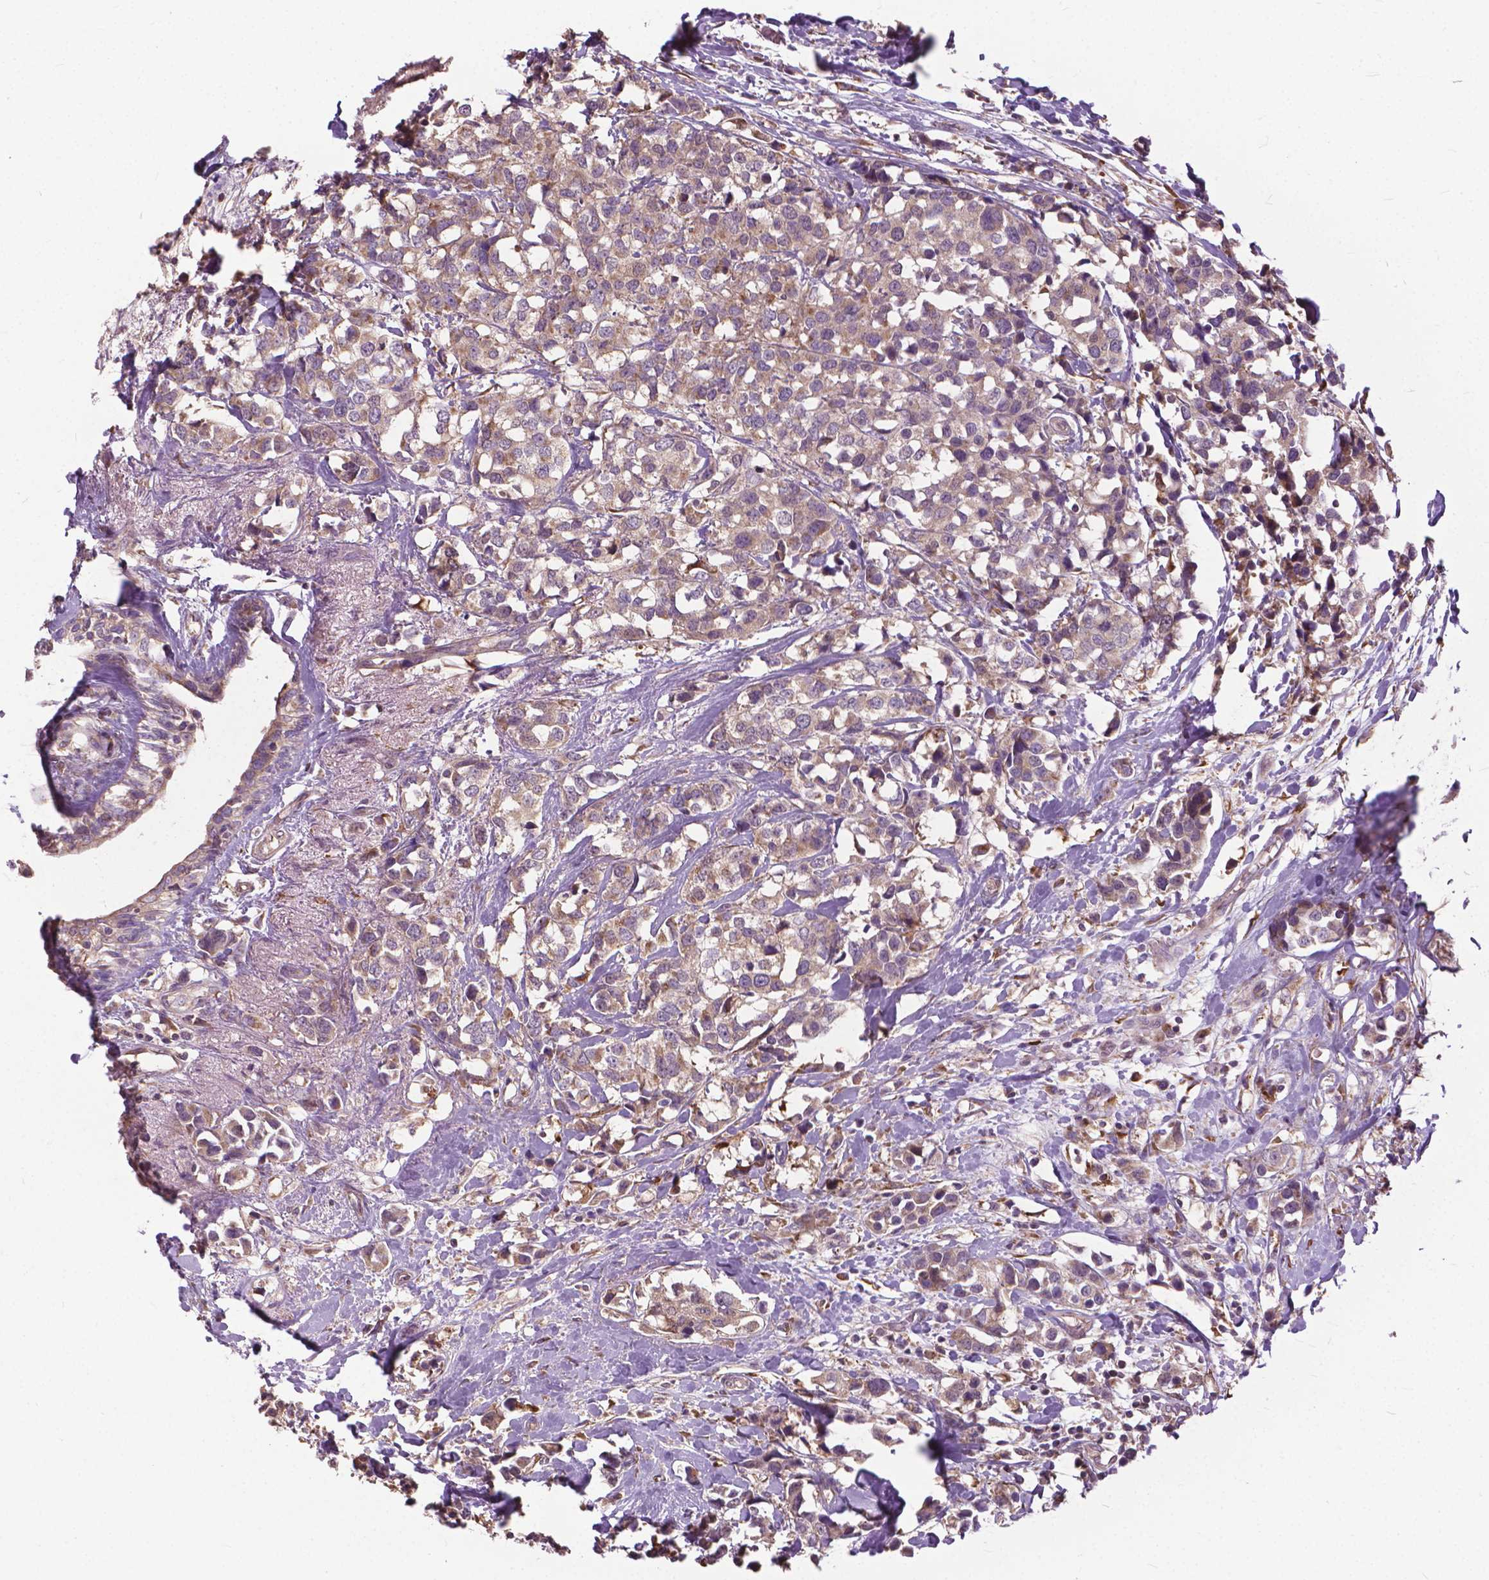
{"staining": {"intensity": "weak", "quantity": ">75%", "location": "cytoplasmic/membranous"}, "tissue": "breast cancer", "cell_type": "Tumor cells", "image_type": "cancer", "snomed": [{"axis": "morphology", "description": "Lobular carcinoma"}, {"axis": "topography", "description": "Breast"}], "caption": "Tumor cells reveal low levels of weak cytoplasmic/membranous positivity in approximately >75% of cells in breast cancer.", "gene": "NUDT1", "patient": {"sex": "female", "age": 59}}